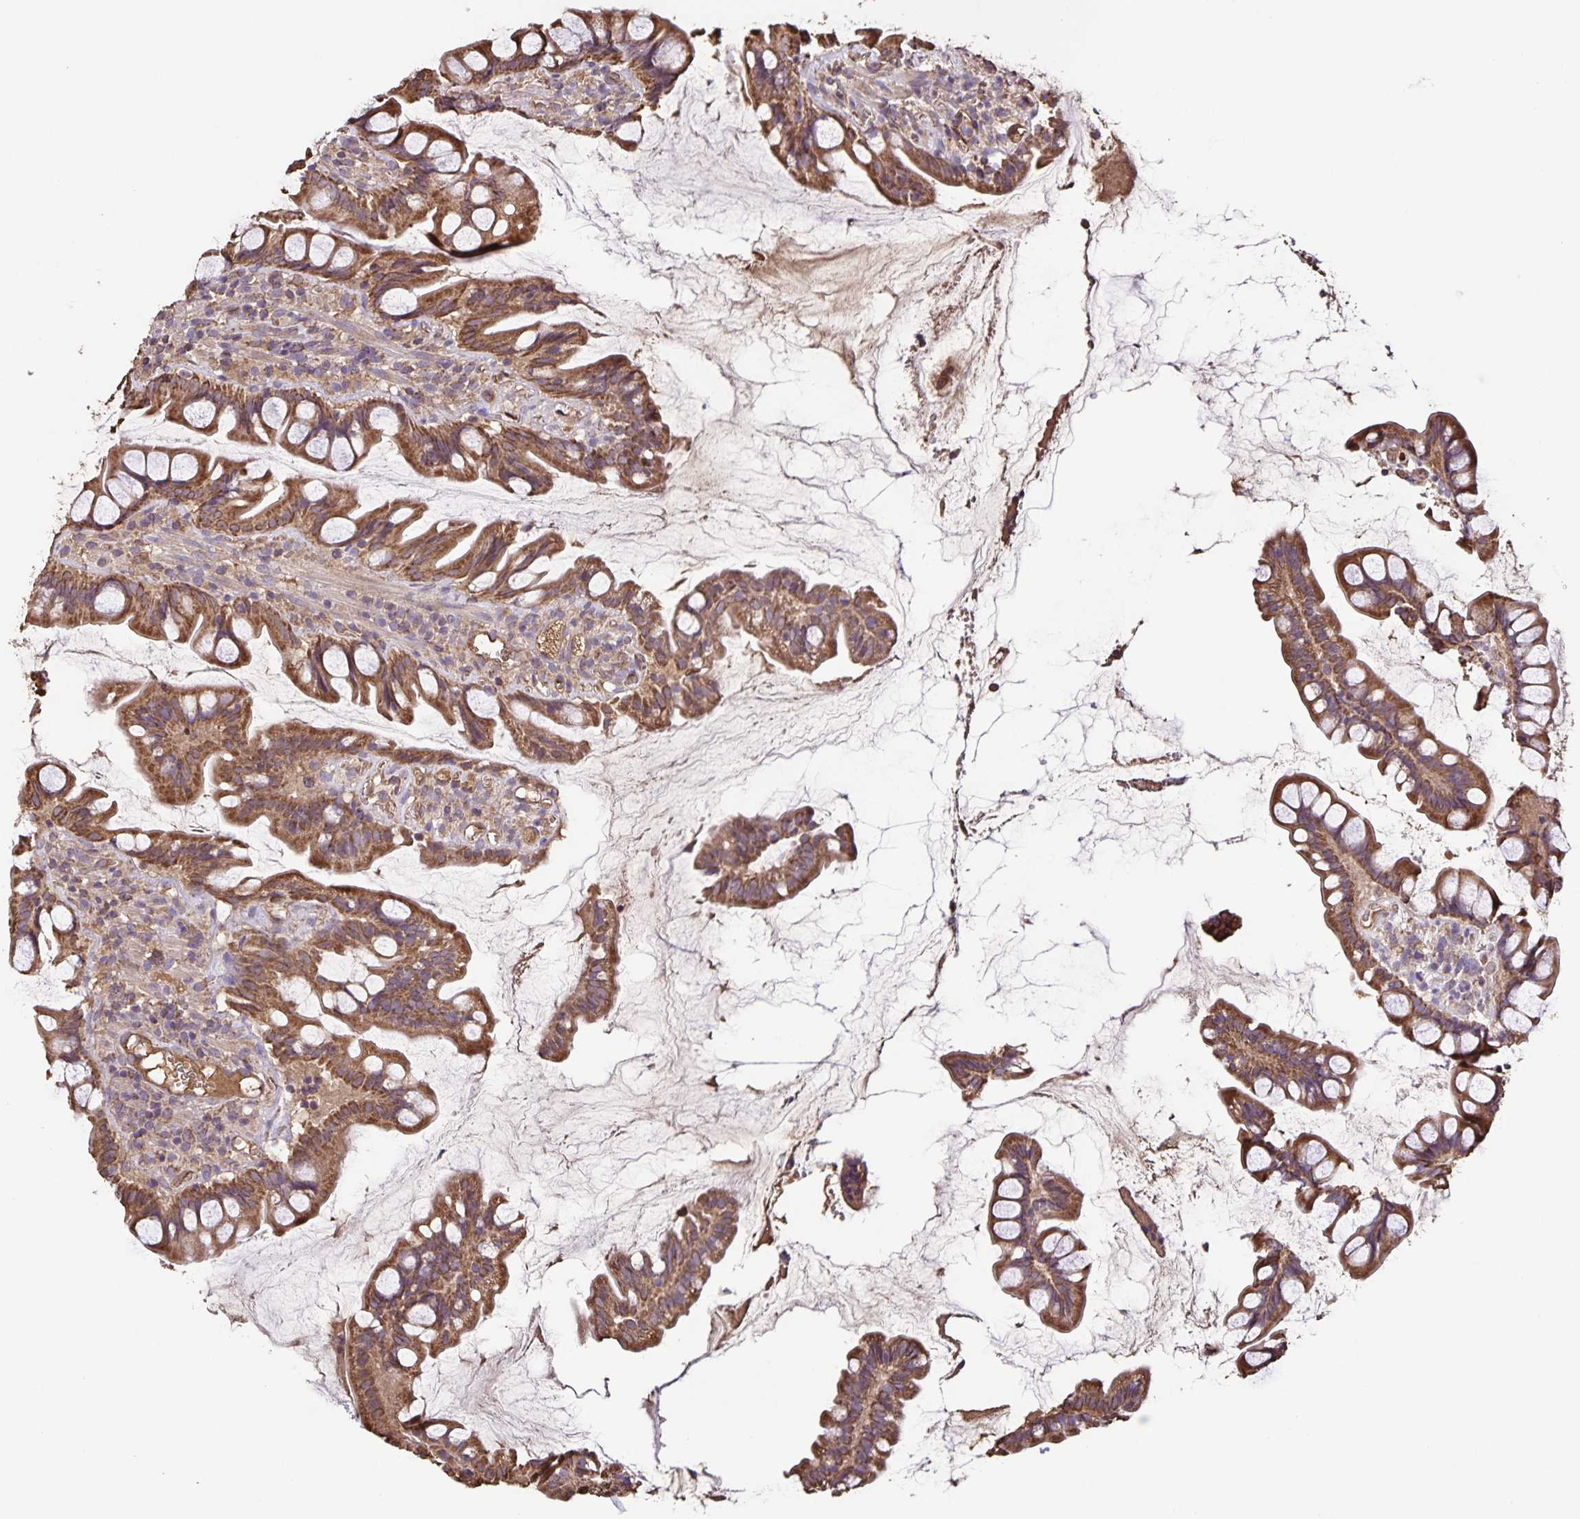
{"staining": {"intensity": "strong", "quantity": ">75%", "location": "cytoplasmic/membranous"}, "tissue": "small intestine", "cell_type": "Glandular cells", "image_type": "normal", "snomed": [{"axis": "morphology", "description": "Normal tissue, NOS"}, {"axis": "topography", "description": "Small intestine"}], "caption": "Immunohistochemistry (IHC) image of benign small intestine: human small intestine stained using IHC reveals high levels of strong protein expression localized specifically in the cytoplasmic/membranous of glandular cells, appearing as a cytoplasmic/membranous brown color.", "gene": "MAN1A1", "patient": {"sex": "male", "age": 70}}